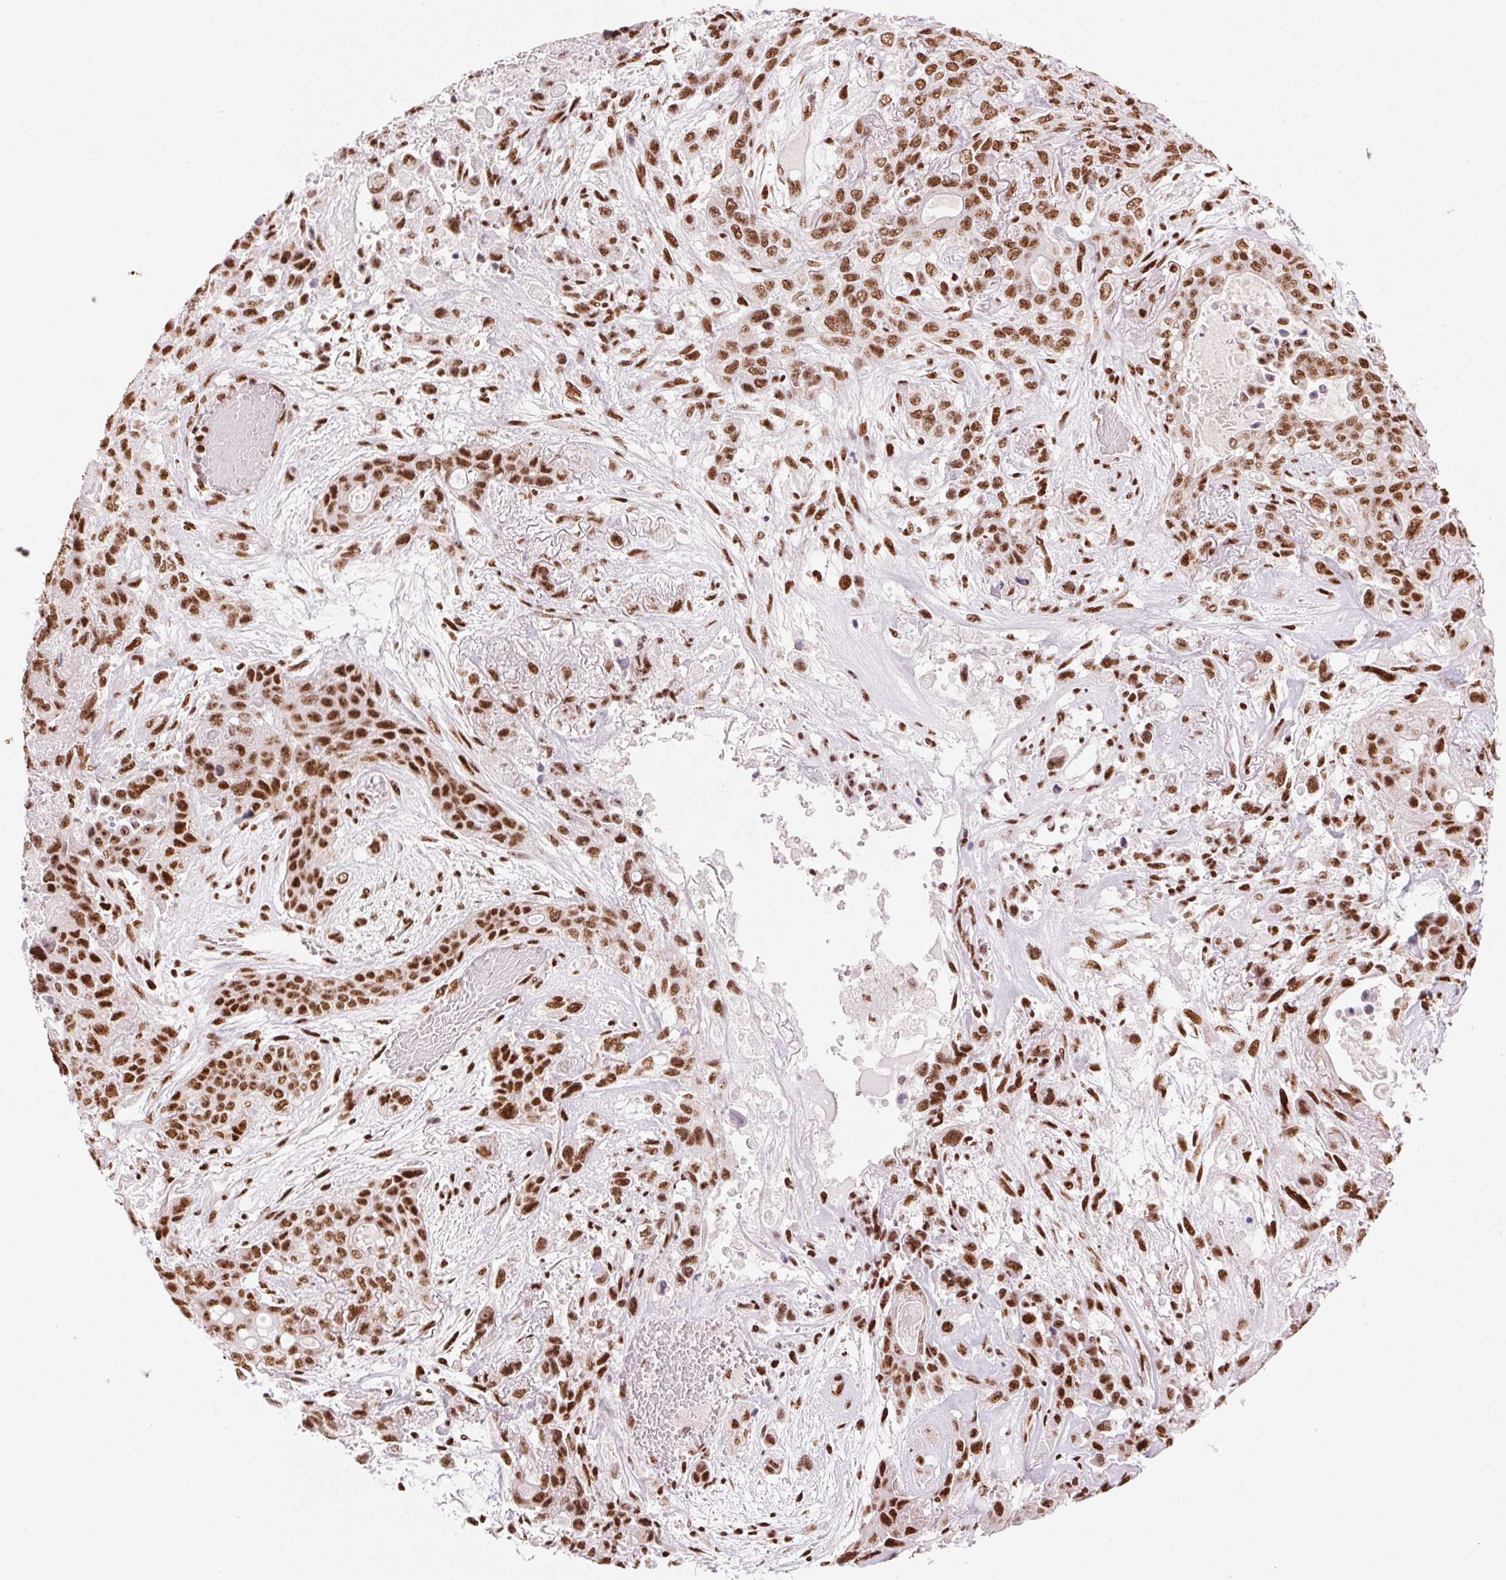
{"staining": {"intensity": "strong", "quantity": ">75%", "location": "nuclear"}, "tissue": "lung cancer", "cell_type": "Tumor cells", "image_type": "cancer", "snomed": [{"axis": "morphology", "description": "Squamous cell carcinoma, NOS"}, {"axis": "topography", "description": "Lung"}], "caption": "This is an image of immunohistochemistry (IHC) staining of lung cancer (squamous cell carcinoma), which shows strong expression in the nuclear of tumor cells.", "gene": "NXF1", "patient": {"sex": "female", "age": 70}}